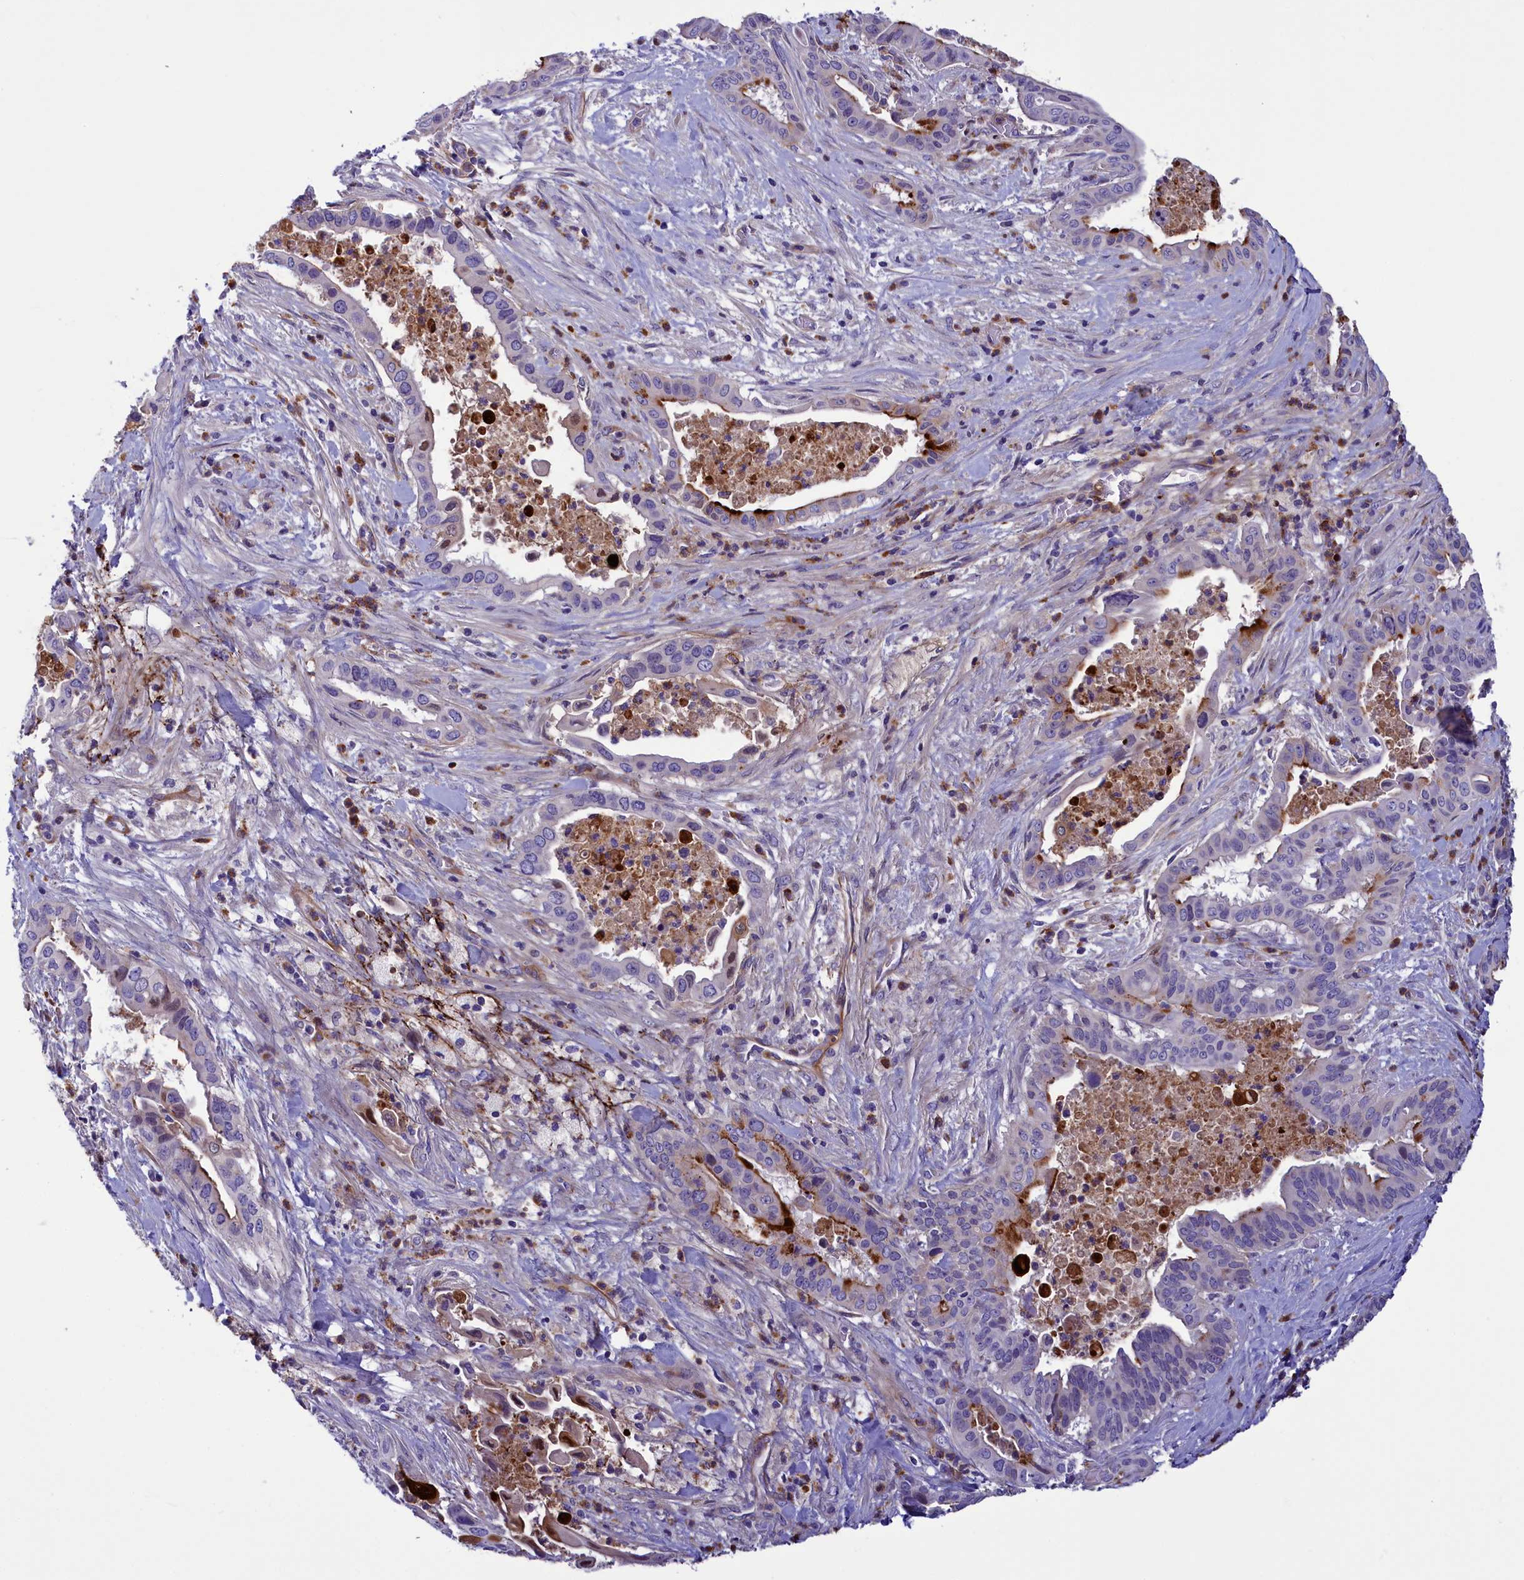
{"staining": {"intensity": "strong", "quantity": "<25%", "location": "cytoplasmic/membranous"}, "tissue": "pancreatic cancer", "cell_type": "Tumor cells", "image_type": "cancer", "snomed": [{"axis": "morphology", "description": "Adenocarcinoma, NOS"}, {"axis": "topography", "description": "Pancreas"}], "caption": "Immunohistochemistry (IHC) micrograph of human pancreatic adenocarcinoma stained for a protein (brown), which exhibits medium levels of strong cytoplasmic/membranous staining in approximately <25% of tumor cells.", "gene": "LOXL1", "patient": {"sex": "female", "age": 77}}